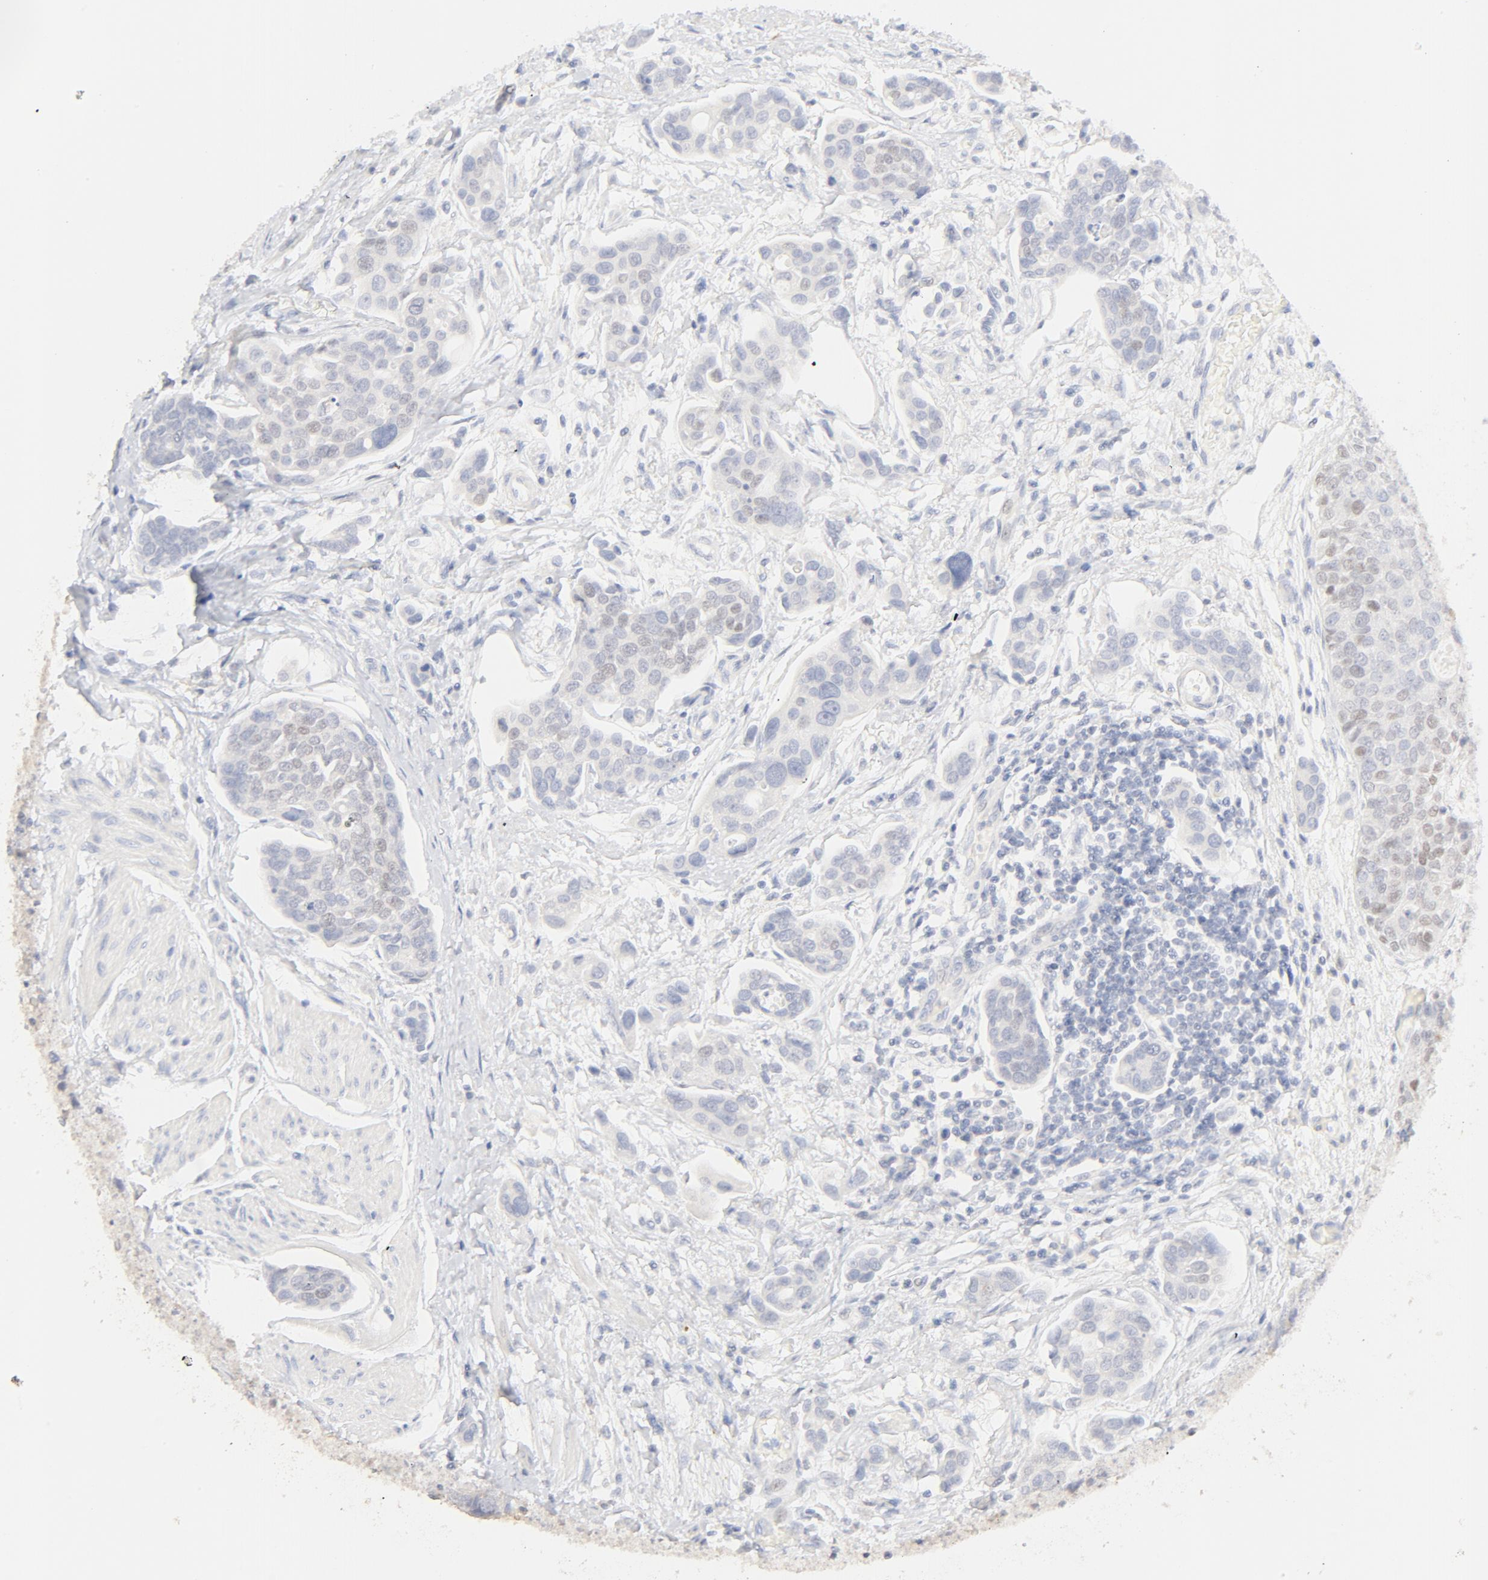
{"staining": {"intensity": "weak", "quantity": "<25%", "location": "nuclear"}, "tissue": "urothelial cancer", "cell_type": "Tumor cells", "image_type": "cancer", "snomed": [{"axis": "morphology", "description": "Urothelial carcinoma, High grade"}, {"axis": "topography", "description": "Urinary bladder"}], "caption": "A histopathology image of human urothelial cancer is negative for staining in tumor cells. (DAB (3,3'-diaminobenzidine) immunohistochemistry visualized using brightfield microscopy, high magnification).", "gene": "FCGBP", "patient": {"sex": "male", "age": 78}}